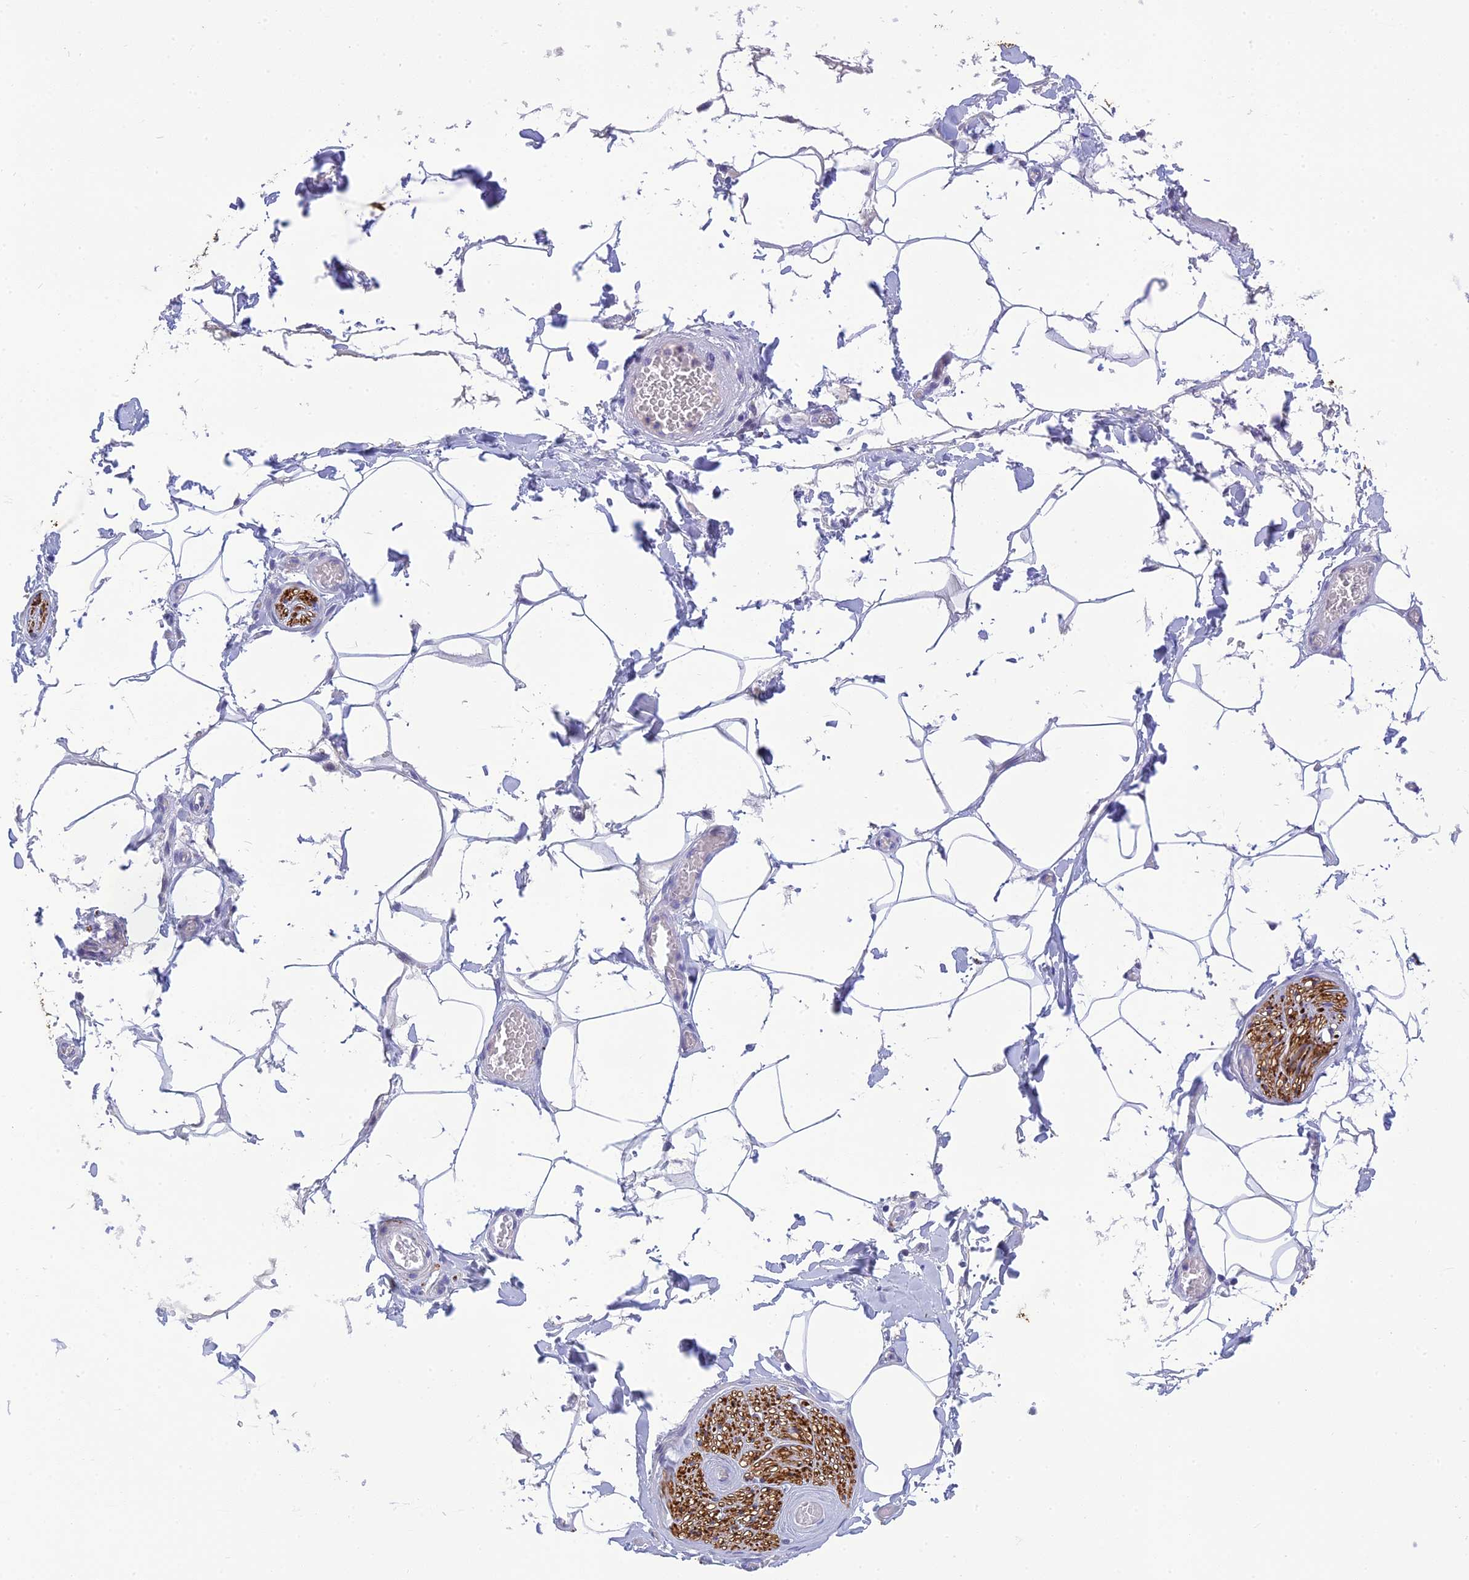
{"staining": {"intensity": "weak", "quantity": "<25%", "location": "nuclear"}, "tissue": "adipose tissue", "cell_type": "Adipocytes", "image_type": "normal", "snomed": [{"axis": "morphology", "description": "Normal tissue, NOS"}, {"axis": "topography", "description": "Soft tissue"}, {"axis": "topography", "description": "Adipose tissue"}, {"axis": "topography", "description": "Vascular tissue"}, {"axis": "topography", "description": "Peripheral nerve tissue"}], "caption": "This is an immunohistochemistry micrograph of unremarkable adipose tissue. There is no positivity in adipocytes.", "gene": "XPO7", "patient": {"sex": "male", "age": 46}}